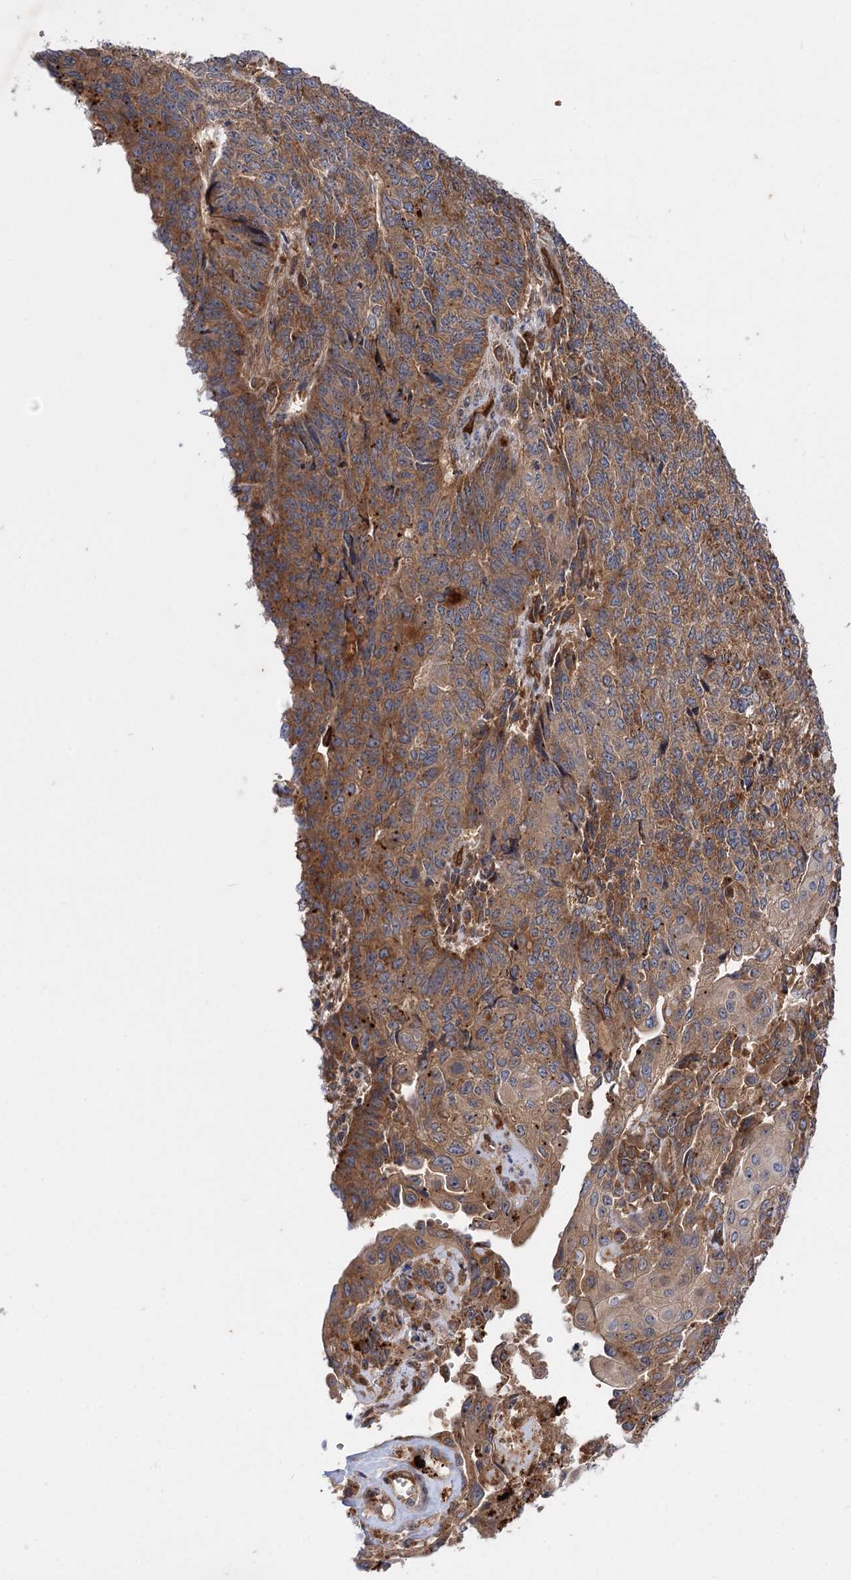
{"staining": {"intensity": "moderate", "quantity": ">75%", "location": "cytoplasmic/membranous"}, "tissue": "endometrial cancer", "cell_type": "Tumor cells", "image_type": "cancer", "snomed": [{"axis": "morphology", "description": "Adenocarcinoma, NOS"}, {"axis": "topography", "description": "Endometrium"}], "caption": "Approximately >75% of tumor cells in adenocarcinoma (endometrial) show moderate cytoplasmic/membranous protein positivity as visualized by brown immunohistochemical staining.", "gene": "PATL1", "patient": {"sex": "female", "age": 32}}